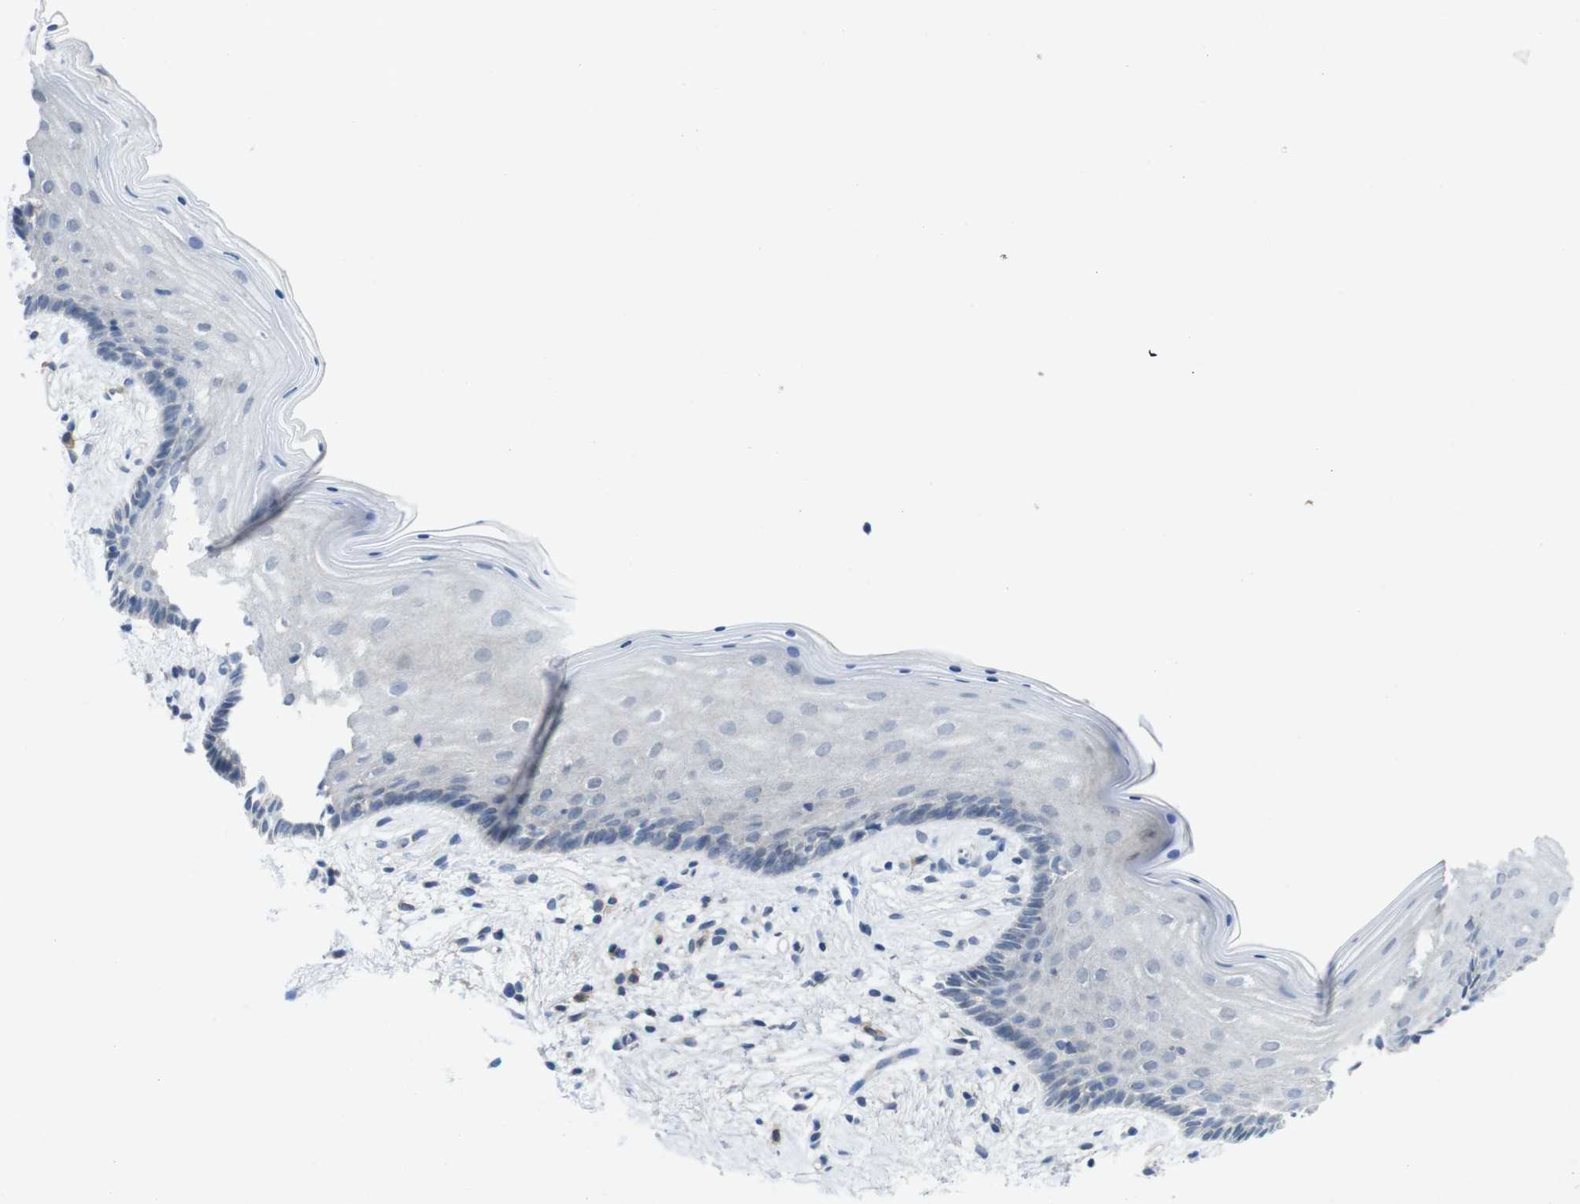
{"staining": {"intensity": "negative", "quantity": "none", "location": "none"}, "tissue": "vagina", "cell_type": "Squamous epithelial cells", "image_type": "normal", "snomed": [{"axis": "morphology", "description": "Normal tissue, NOS"}, {"axis": "topography", "description": "Vagina"}], "caption": "DAB immunohistochemical staining of unremarkable human vagina displays no significant staining in squamous epithelial cells. The staining was performed using DAB (3,3'-diaminobenzidine) to visualize the protein expression in brown, while the nuclei were stained in blue with hematoxylin (Magnification: 20x).", "gene": "SLAMF7", "patient": {"sex": "female", "age": 44}}